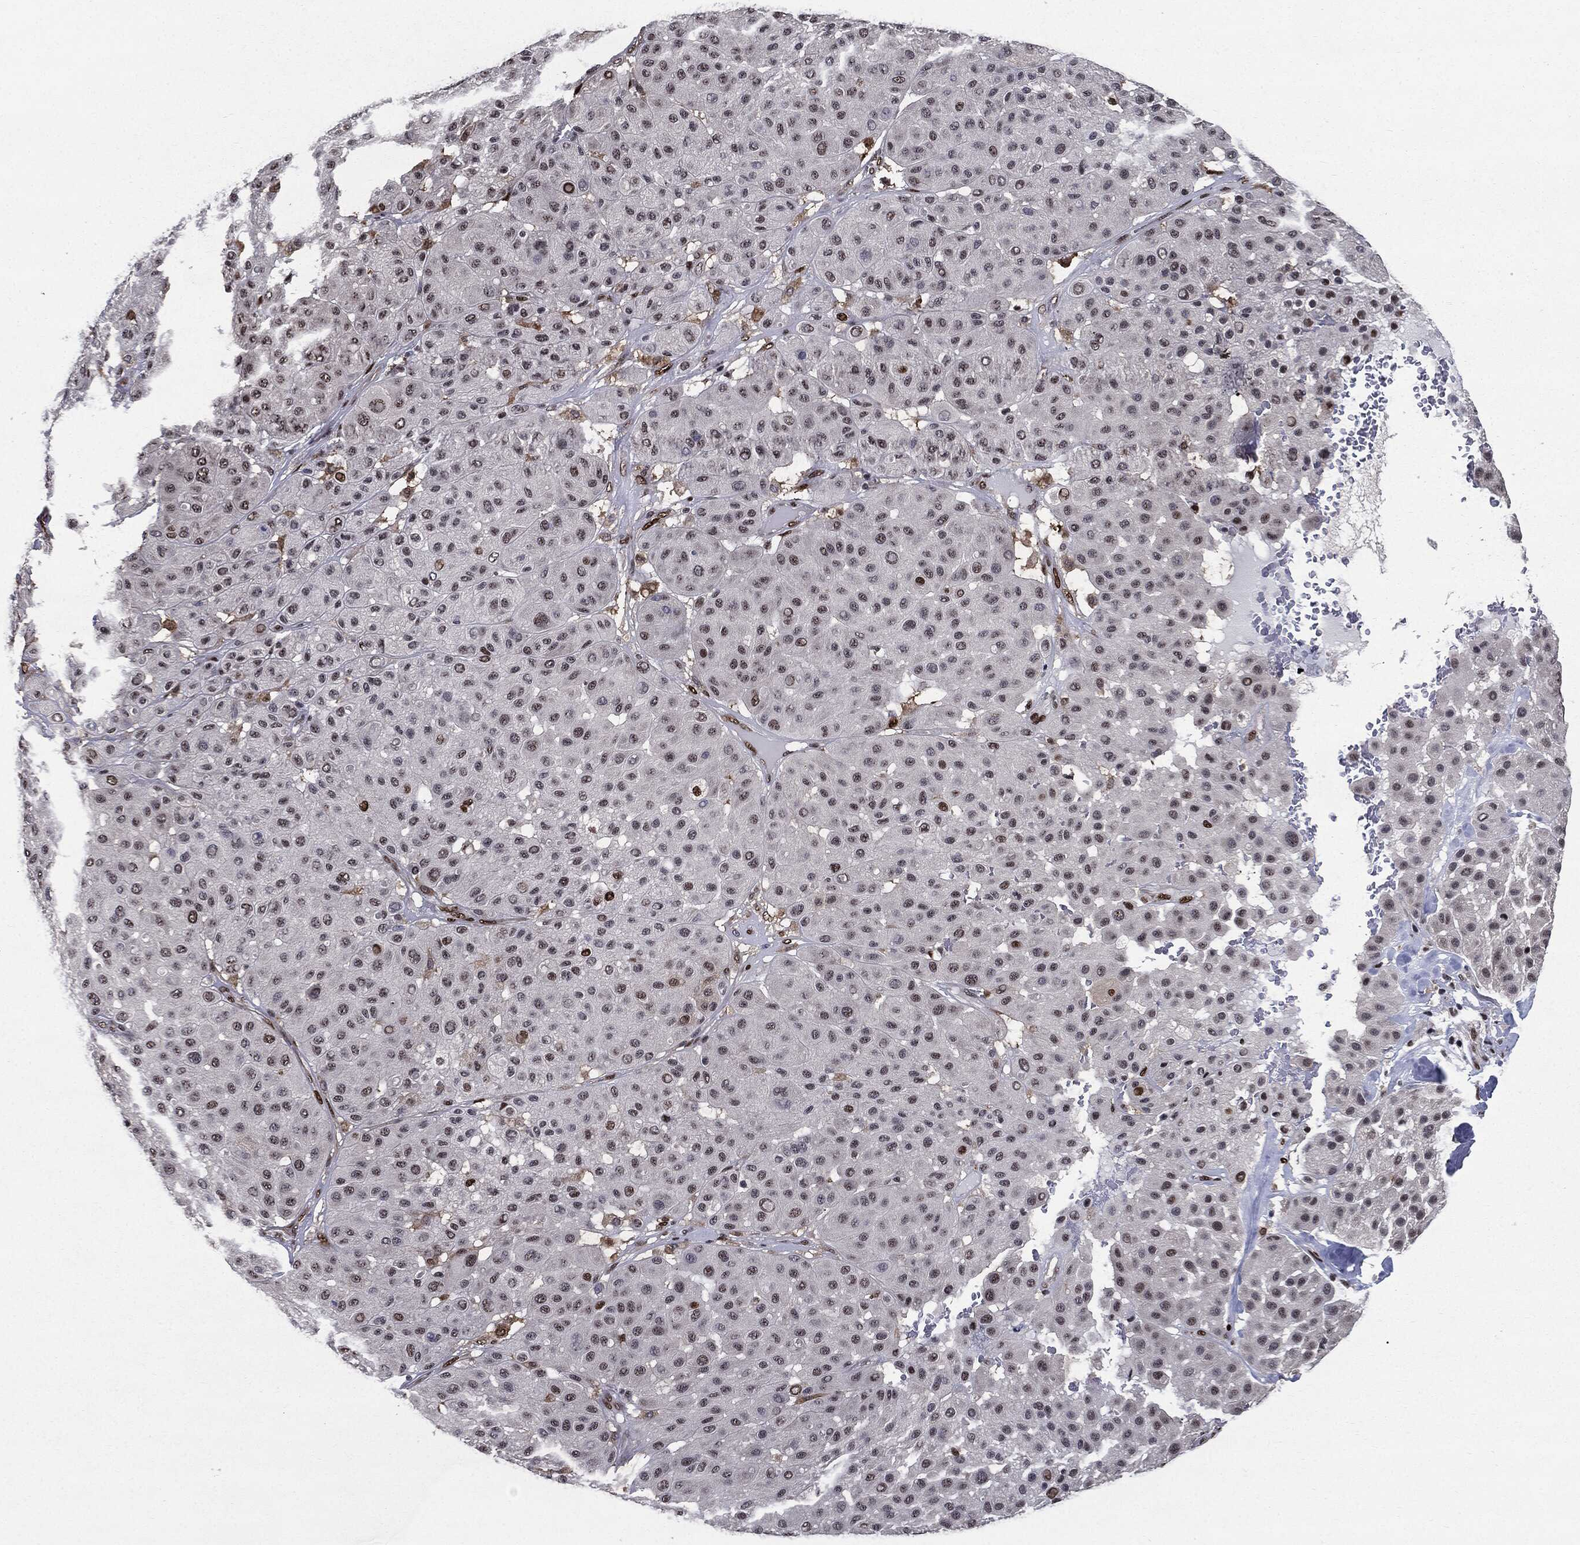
{"staining": {"intensity": "strong", "quantity": "<25%", "location": "nuclear"}, "tissue": "melanoma", "cell_type": "Tumor cells", "image_type": "cancer", "snomed": [{"axis": "morphology", "description": "Malignant melanoma, Metastatic site"}, {"axis": "topography", "description": "Smooth muscle"}], "caption": "A medium amount of strong nuclear expression is appreciated in about <25% of tumor cells in malignant melanoma (metastatic site) tissue. (DAB IHC, brown staining for protein, blue staining for nuclei).", "gene": "JUN", "patient": {"sex": "male", "age": 41}}